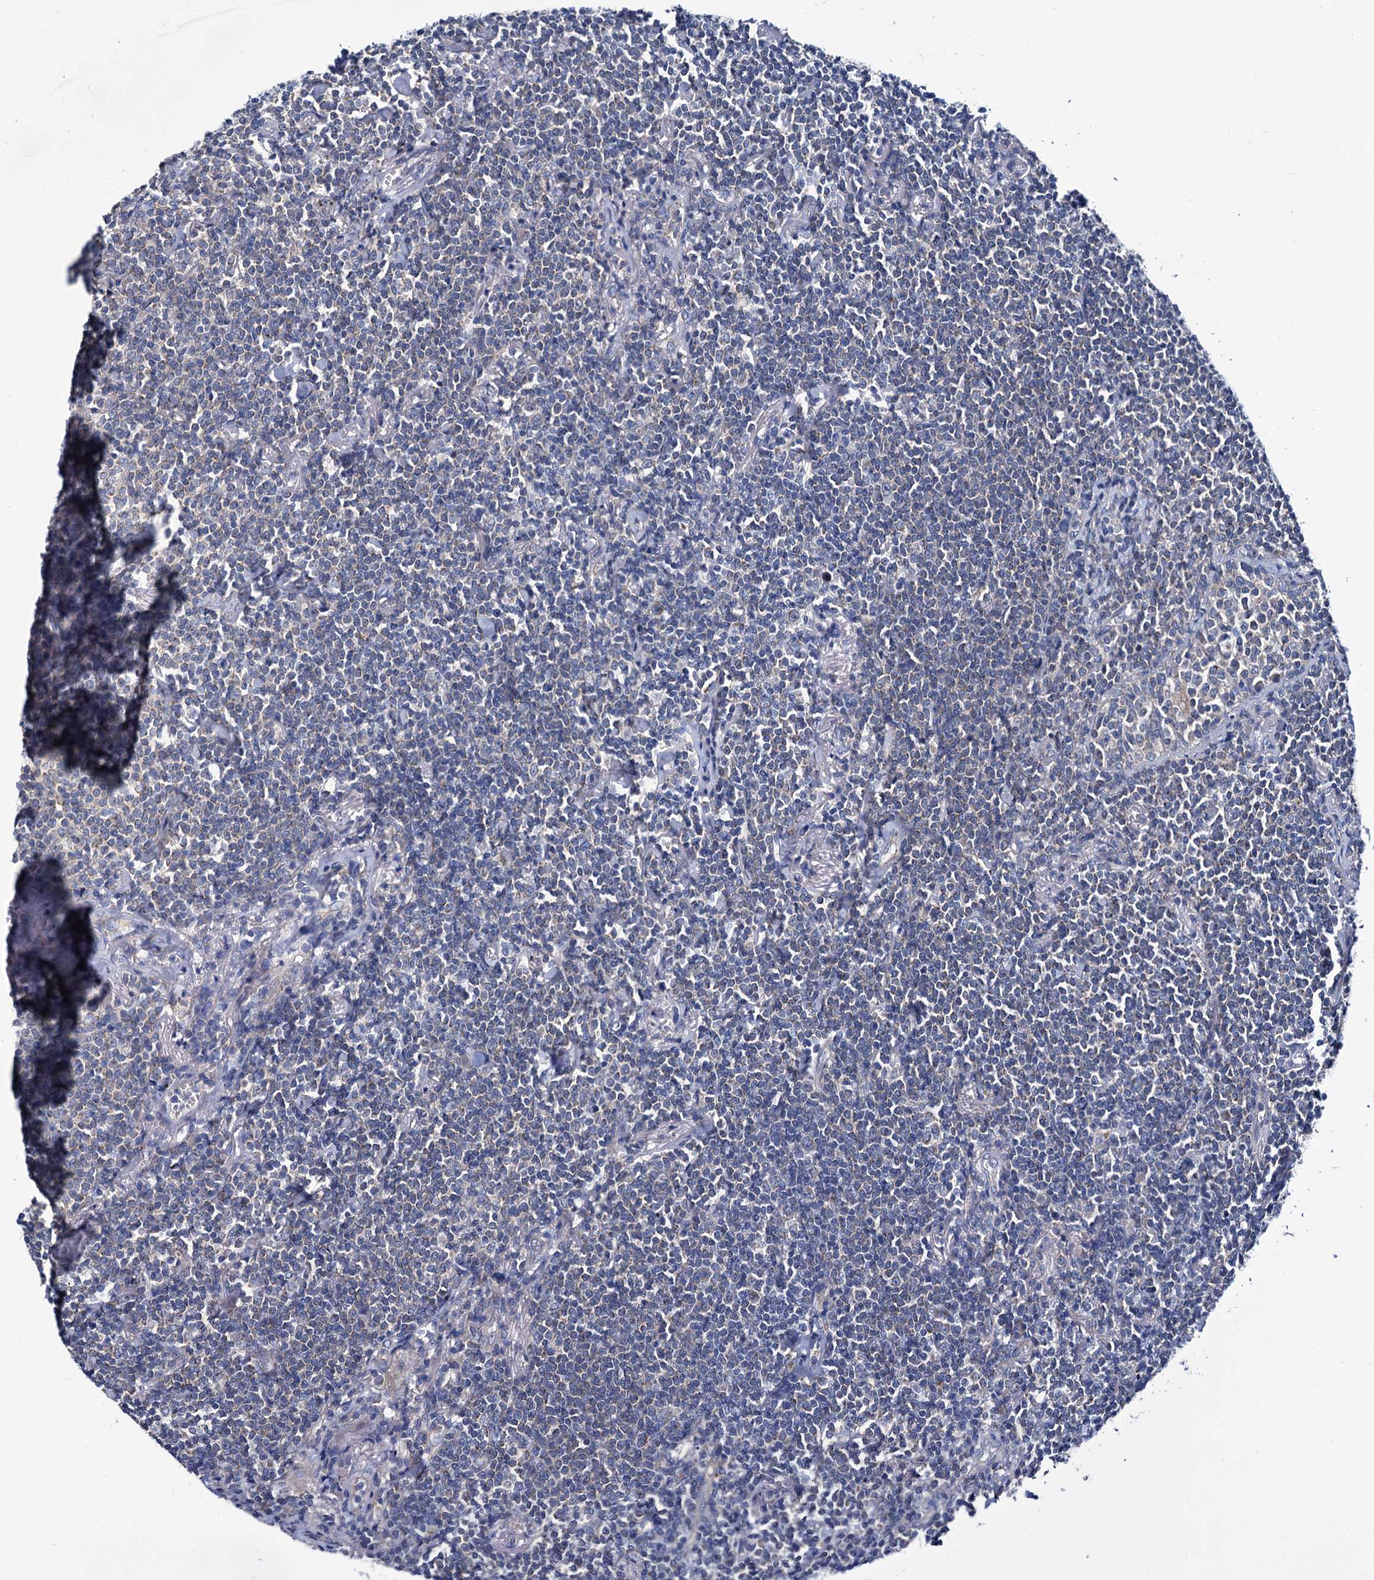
{"staining": {"intensity": "negative", "quantity": "none", "location": "none"}, "tissue": "lymphoma", "cell_type": "Tumor cells", "image_type": "cancer", "snomed": [{"axis": "morphology", "description": "Malignant lymphoma, non-Hodgkin's type, Low grade"}, {"axis": "topography", "description": "Lung"}], "caption": "Histopathology image shows no protein positivity in tumor cells of lymphoma tissue.", "gene": "CEP295", "patient": {"sex": "female", "age": 71}}